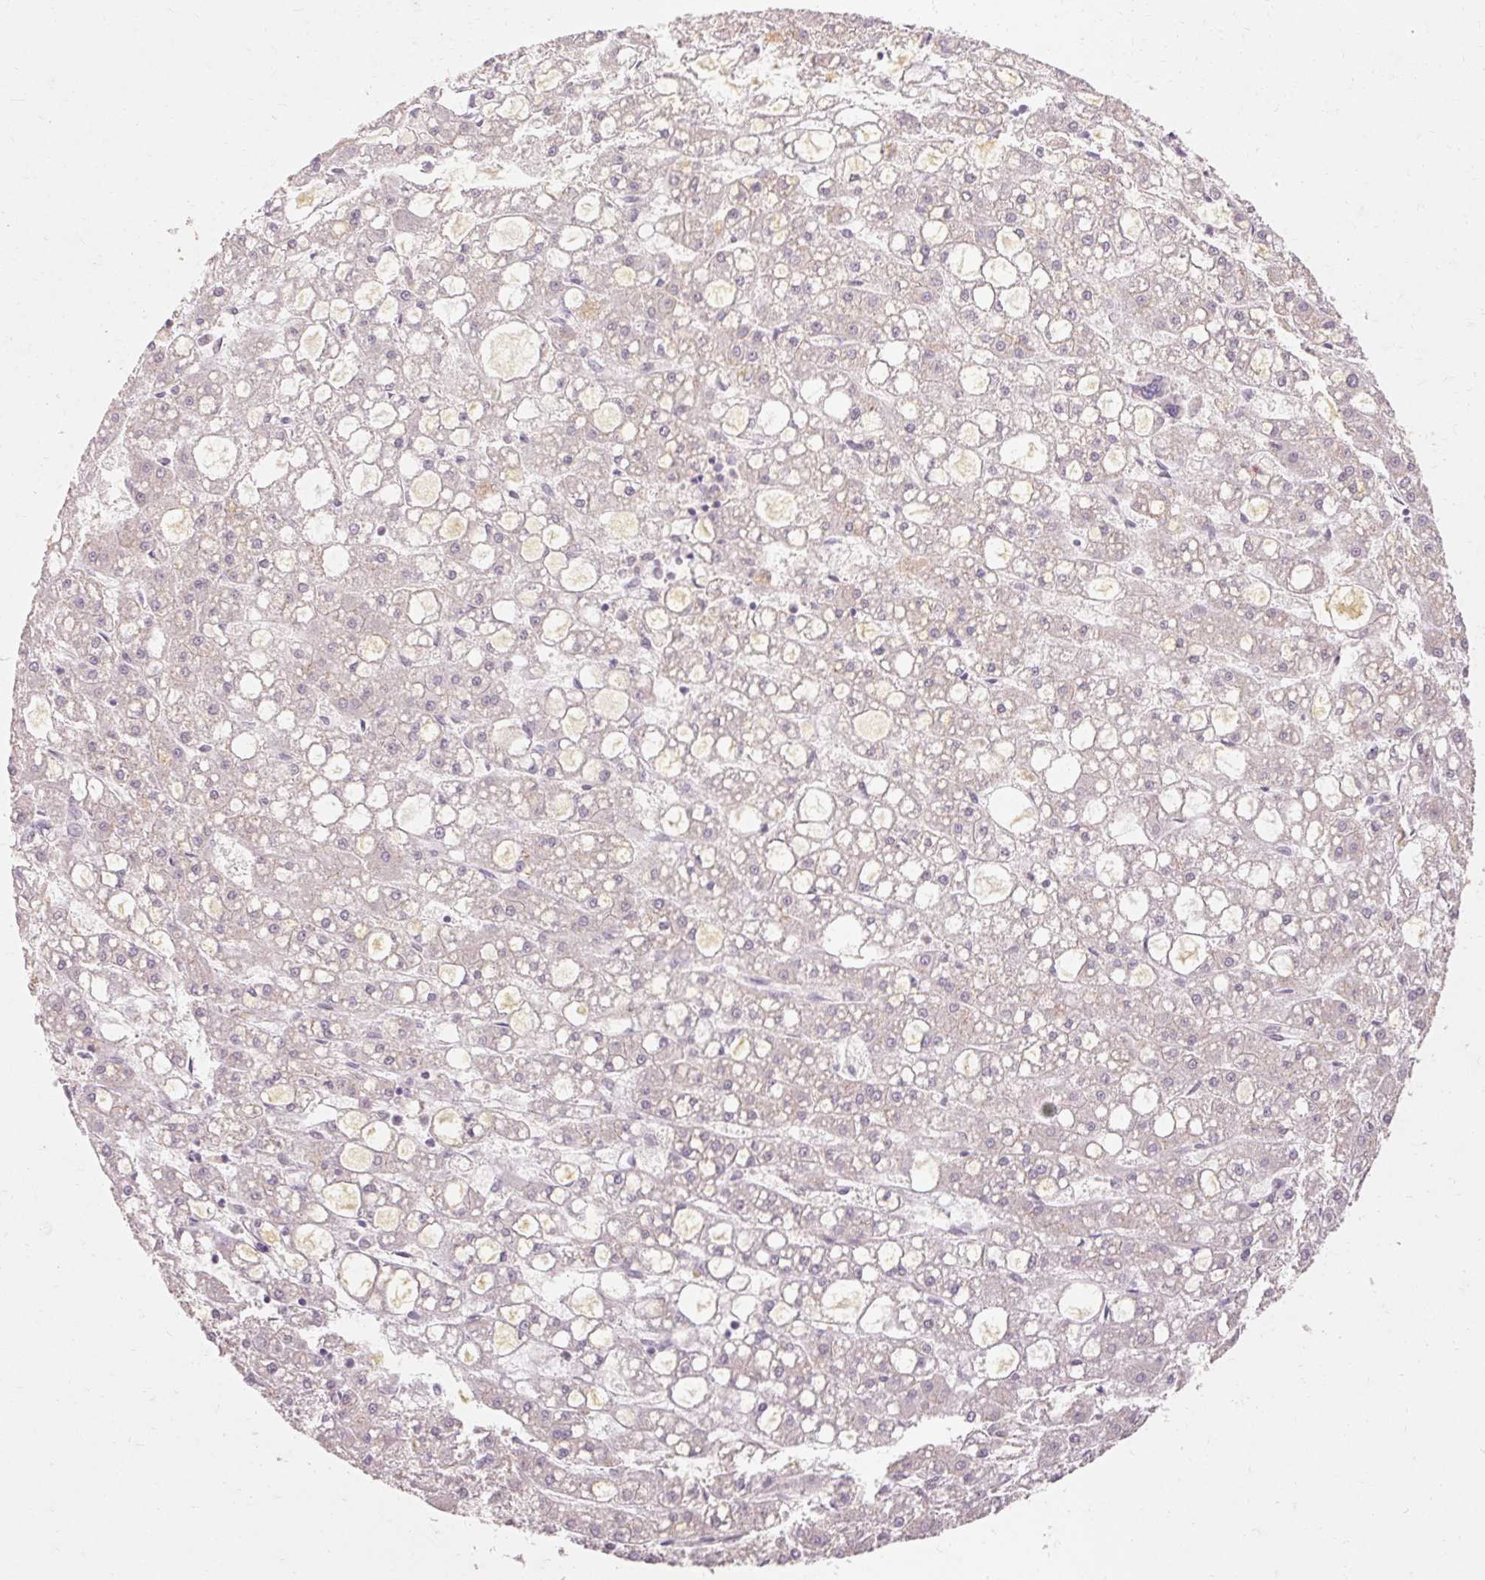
{"staining": {"intensity": "weak", "quantity": "<25%", "location": "cytoplasmic/membranous"}, "tissue": "liver cancer", "cell_type": "Tumor cells", "image_type": "cancer", "snomed": [{"axis": "morphology", "description": "Carcinoma, Hepatocellular, NOS"}, {"axis": "topography", "description": "Liver"}], "caption": "High power microscopy image of an immunohistochemistry (IHC) histopathology image of liver cancer (hepatocellular carcinoma), revealing no significant expression in tumor cells.", "gene": "SKP2", "patient": {"sex": "male", "age": 67}}